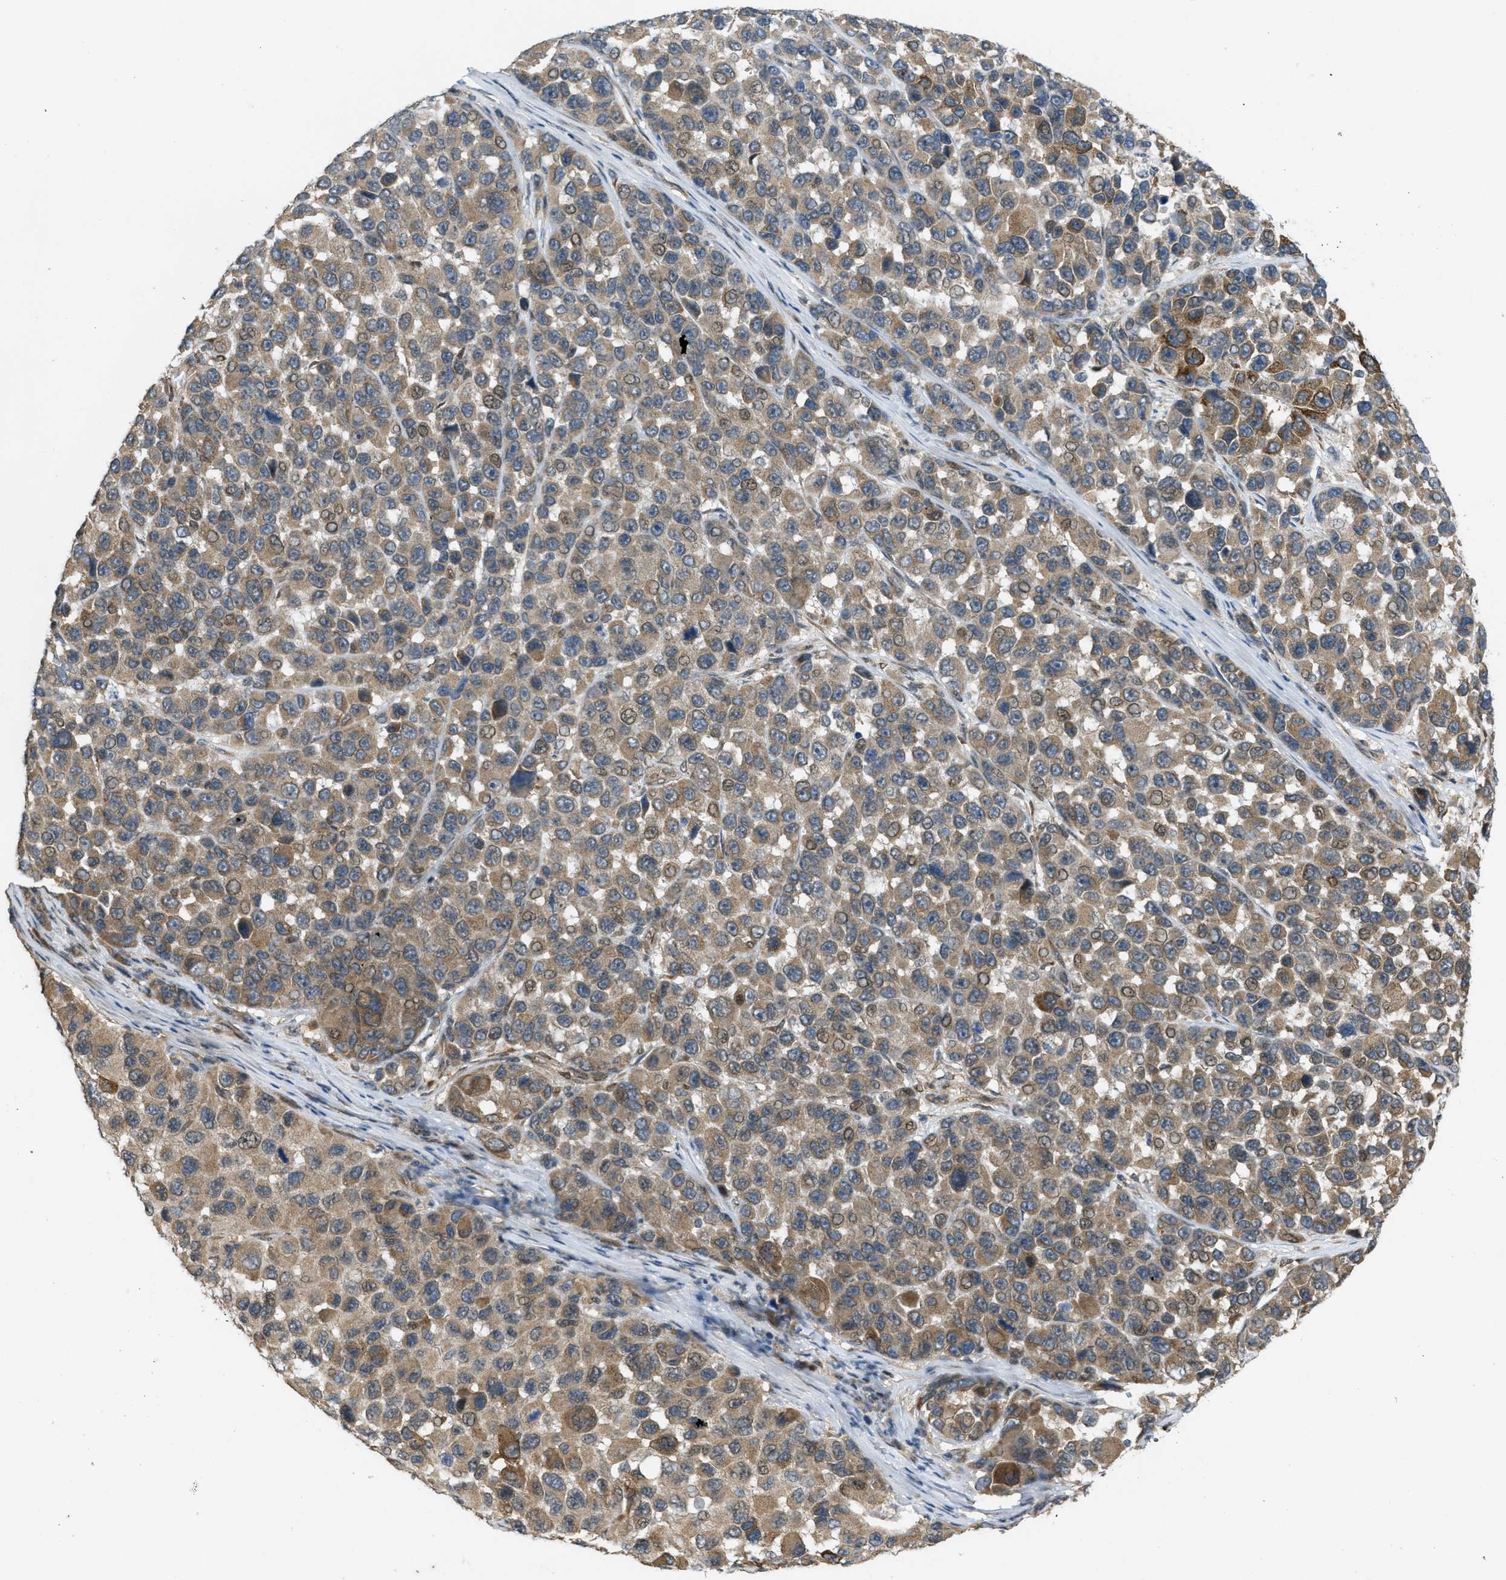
{"staining": {"intensity": "moderate", "quantity": ">75%", "location": "cytoplasmic/membranous"}, "tissue": "melanoma", "cell_type": "Tumor cells", "image_type": "cancer", "snomed": [{"axis": "morphology", "description": "Malignant melanoma, NOS"}, {"axis": "topography", "description": "Skin"}], "caption": "Tumor cells reveal moderate cytoplasmic/membranous staining in about >75% of cells in melanoma.", "gene": "IFNLR1", "patient": {"sex": "male", "age": 53}}